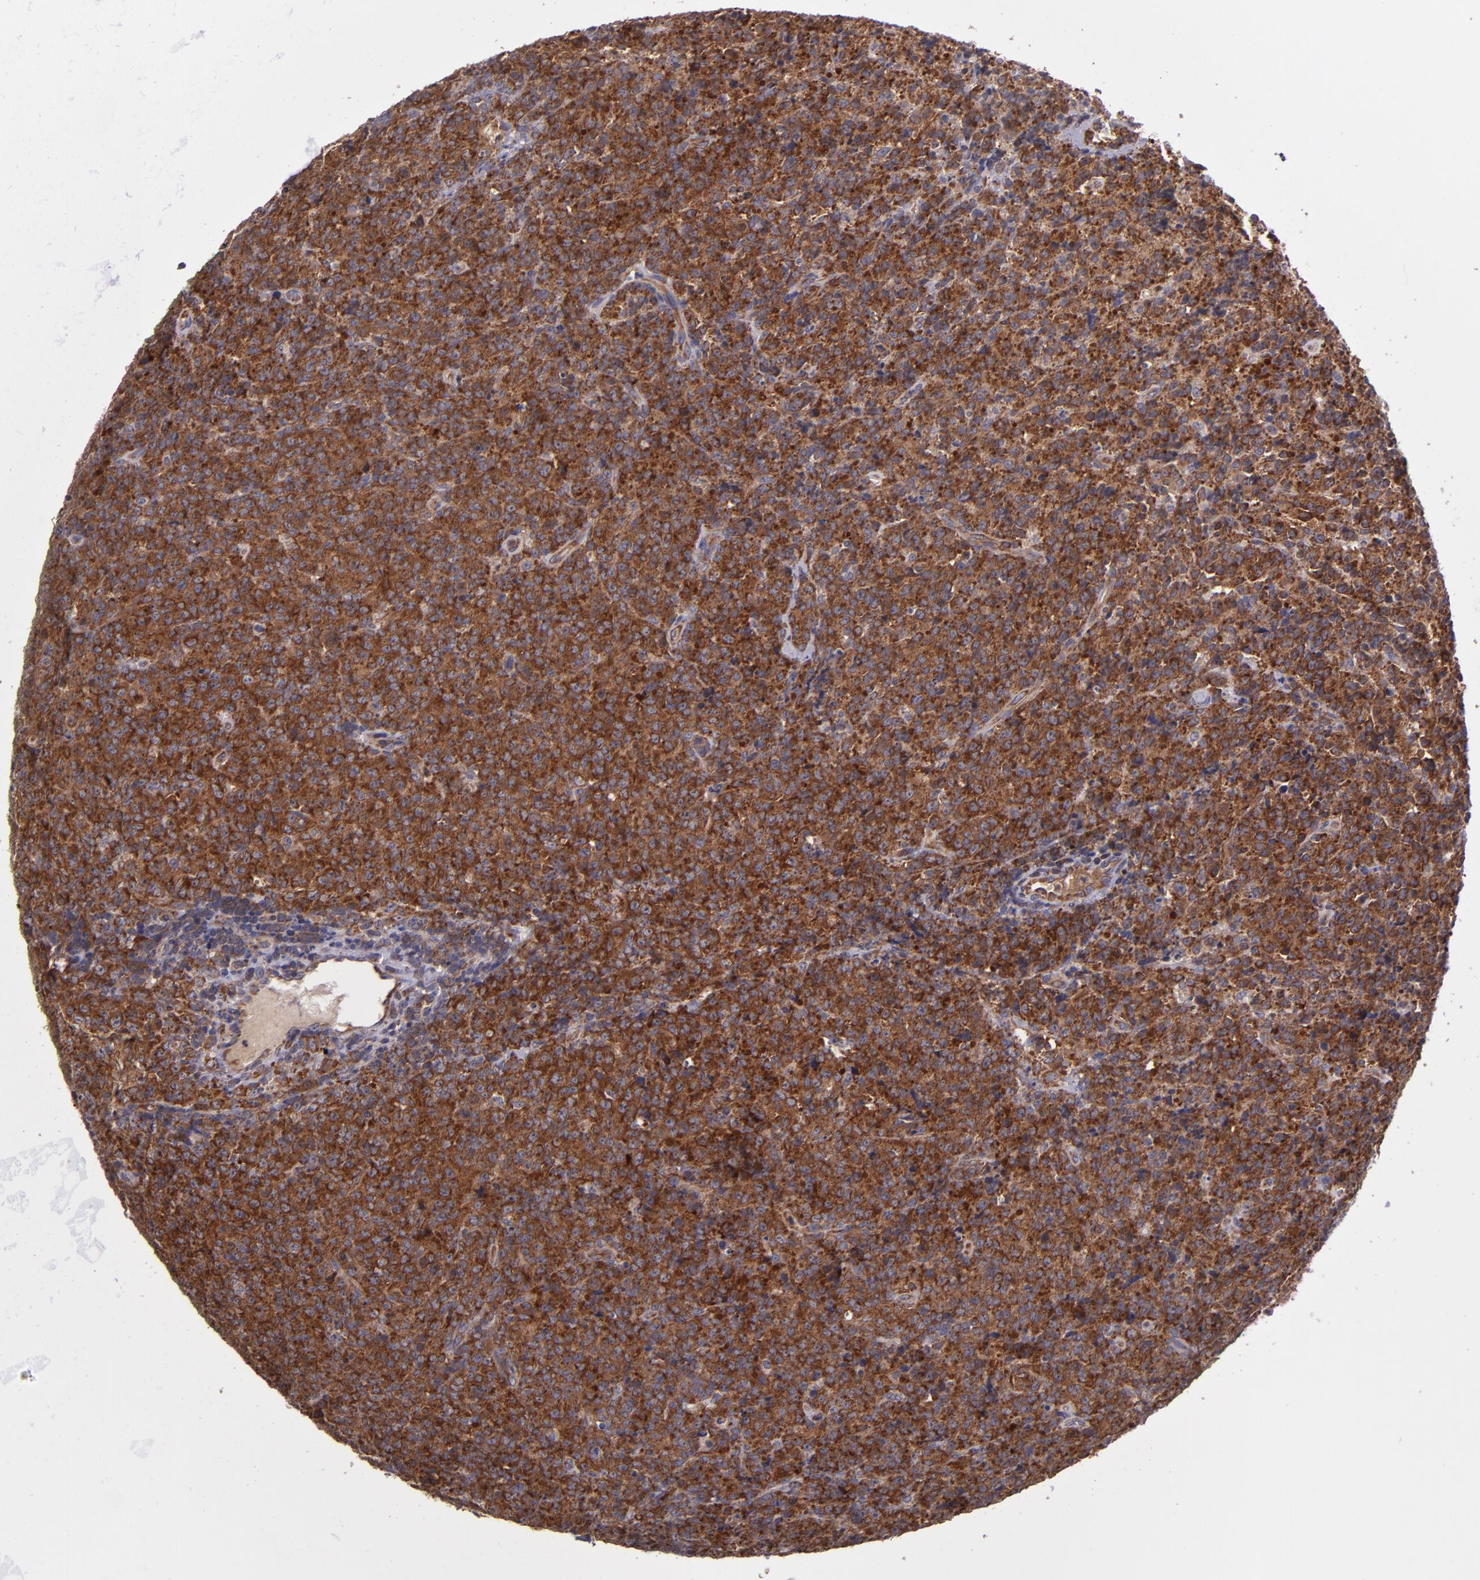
{"staining": {"intensity": "strong", "quantity": ">75%", "location": "cytoplasmic/membranous"}, "tissue": "lymphoma", "cell_type": "Tumor cells", "image_type": "cancer", "snomed": [{"axis": "morphology", "description": "Malignant lymphoma, non-Hodgkin's type, High grade"}, {"axis": "topography", "description": "Tonsil"}], "caption": "Protein expression analysis of lymphoma demonstrates strong cytoplasmic/membranous expression in approximately >75% of tumor cells.", "gene": "EIF4ENIF1", "patient": {"sex": "female", "age": 36}}